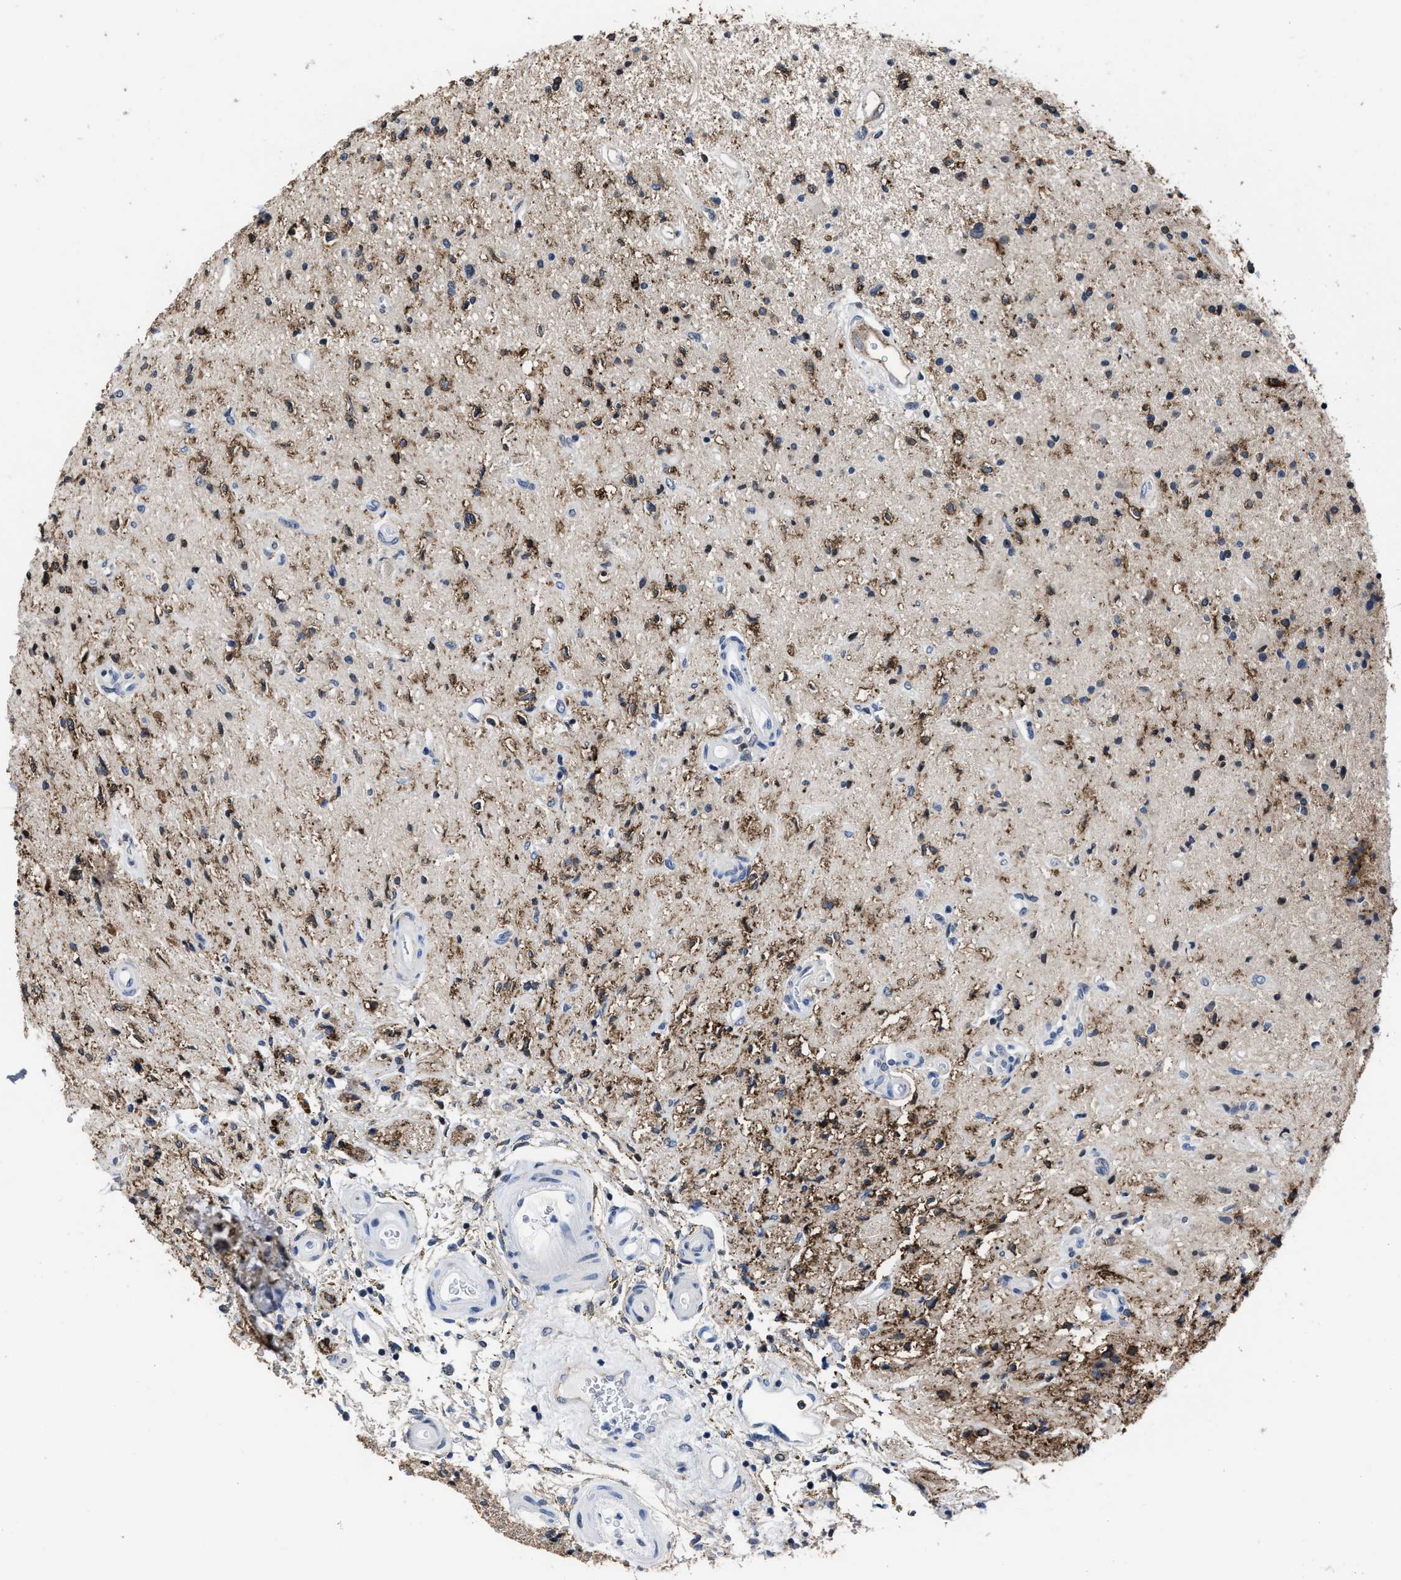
{"staining": {"intensity": "moderate", "quantity": "25%-75%", "location": "cytoplasmic/membranous"}, "tissue": "glioma", "cell_type": "Tumor cells", "image_type": "cancer", "snomed": [{"axis": "morphology", "description": "Glioma, malignant, High grade"}, {"axis": "topography", "description": "Brain"}], "caption": "IHC image of neoplastic tissue: human malignant glioma (high-grade) stained using immunohistochemistry (IHC) demonstrates medium levels of moderate protein expression localized specifically in the cytoplasmic/membranous of tumor cells, appearing as a cytoplasmic/membranous brown color.", "gene": "MARCKSL1", "patient": {"sex": "male", "age": 33}}